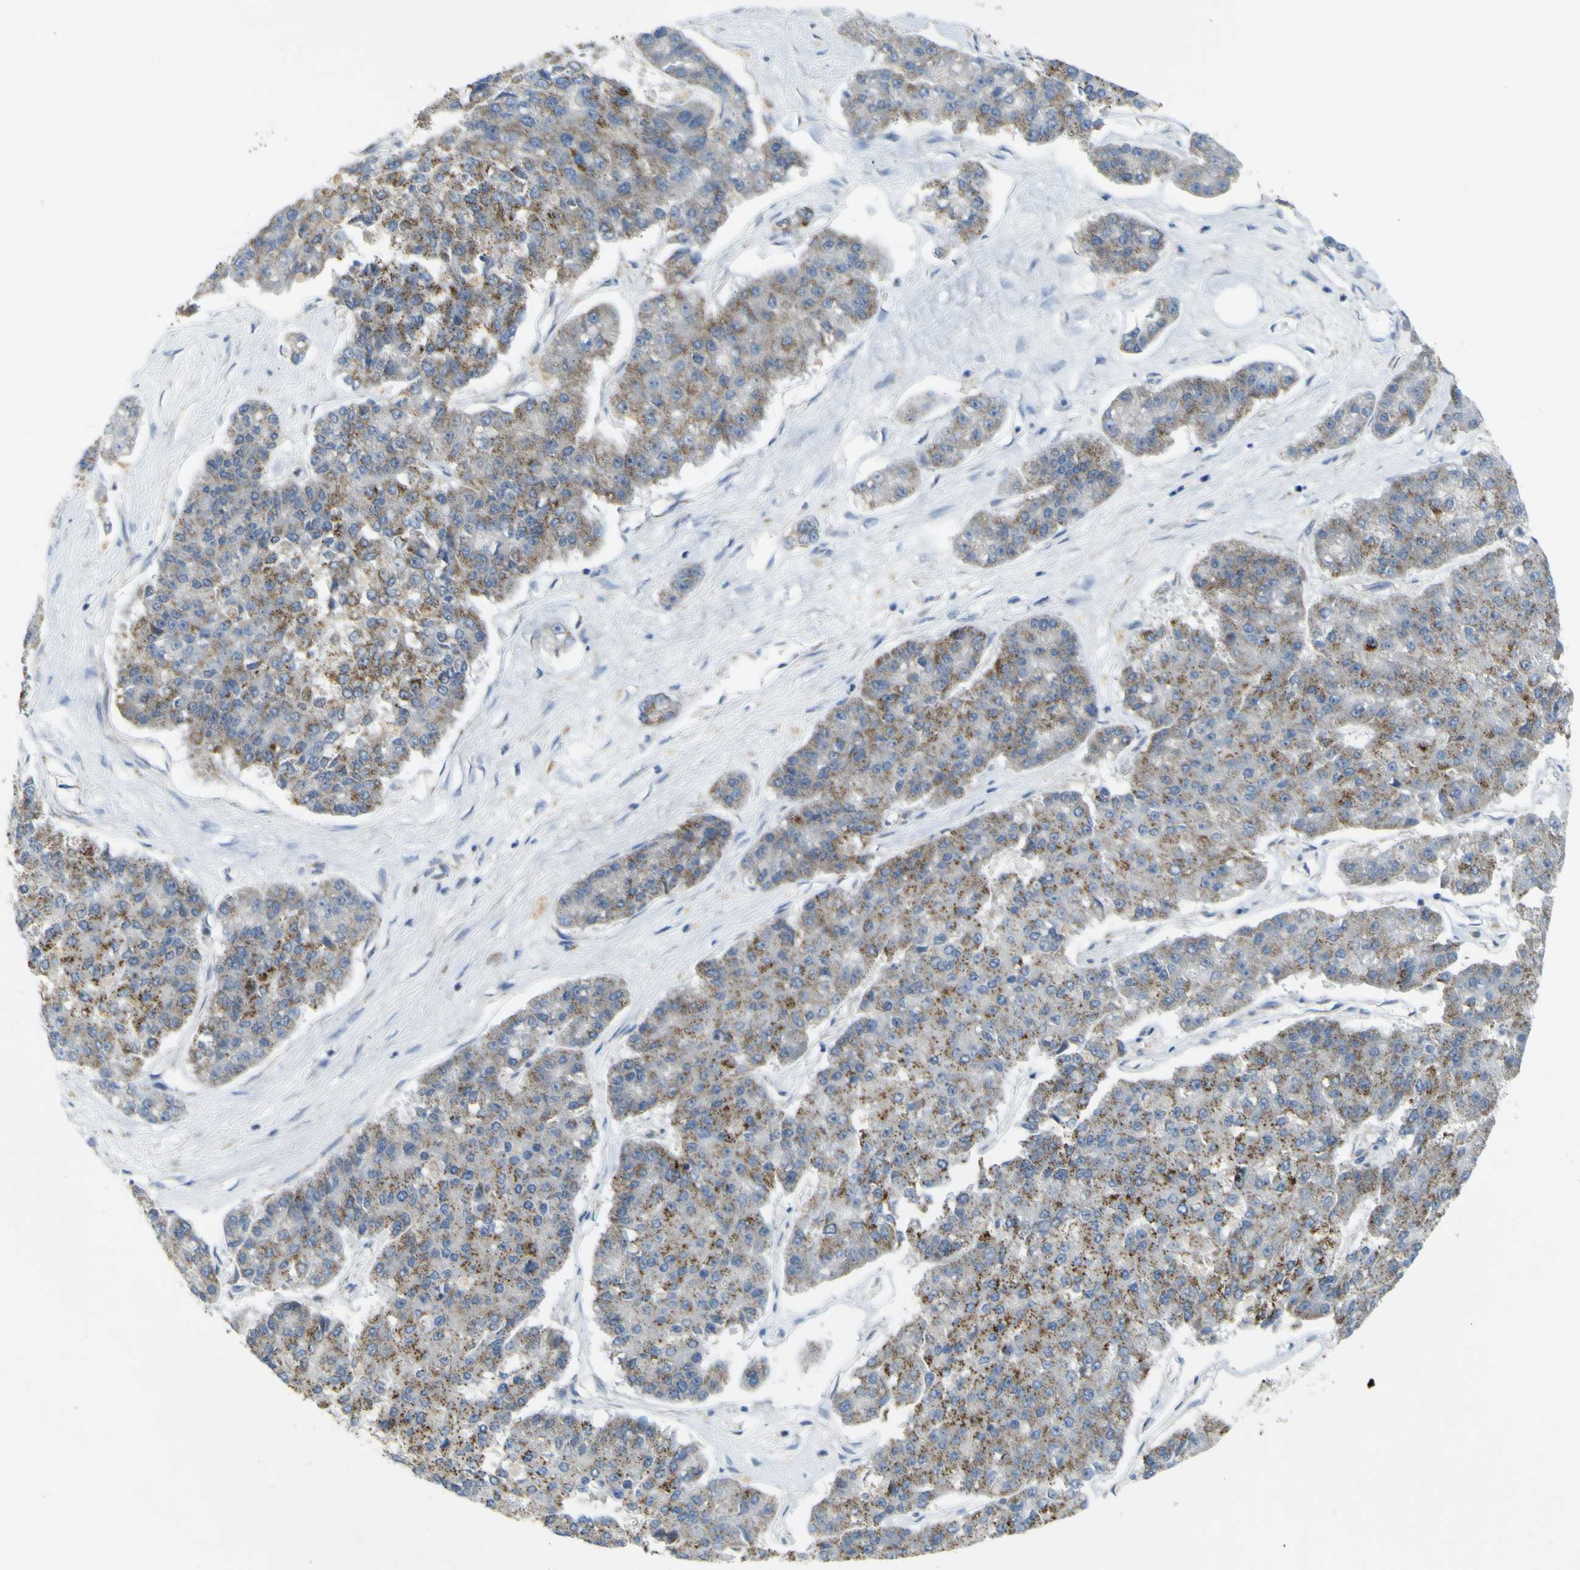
{"staining": {"intensity": "moderate", "quantity": "25%-75%", "location": "cytoplasmic/membranous"}, "tissue": "pancreatic cancer", "cell_type": "Tumor cells", "image_type": "cancer", "snomed": [{"axis": "morphology", "description": "Adenocarcinoma, NOS"}, {"axis": "topography", "description": "Pancreas"}], "caption": "Protein expression analysis of human pancreatic cancer (adenocarcinoma) reveals moderate cytoplasmic/membranous expression in about 25%-75% of tumor cells.", "gene": "ACBD5", "patient": {"sex": "male", "age": 50}}